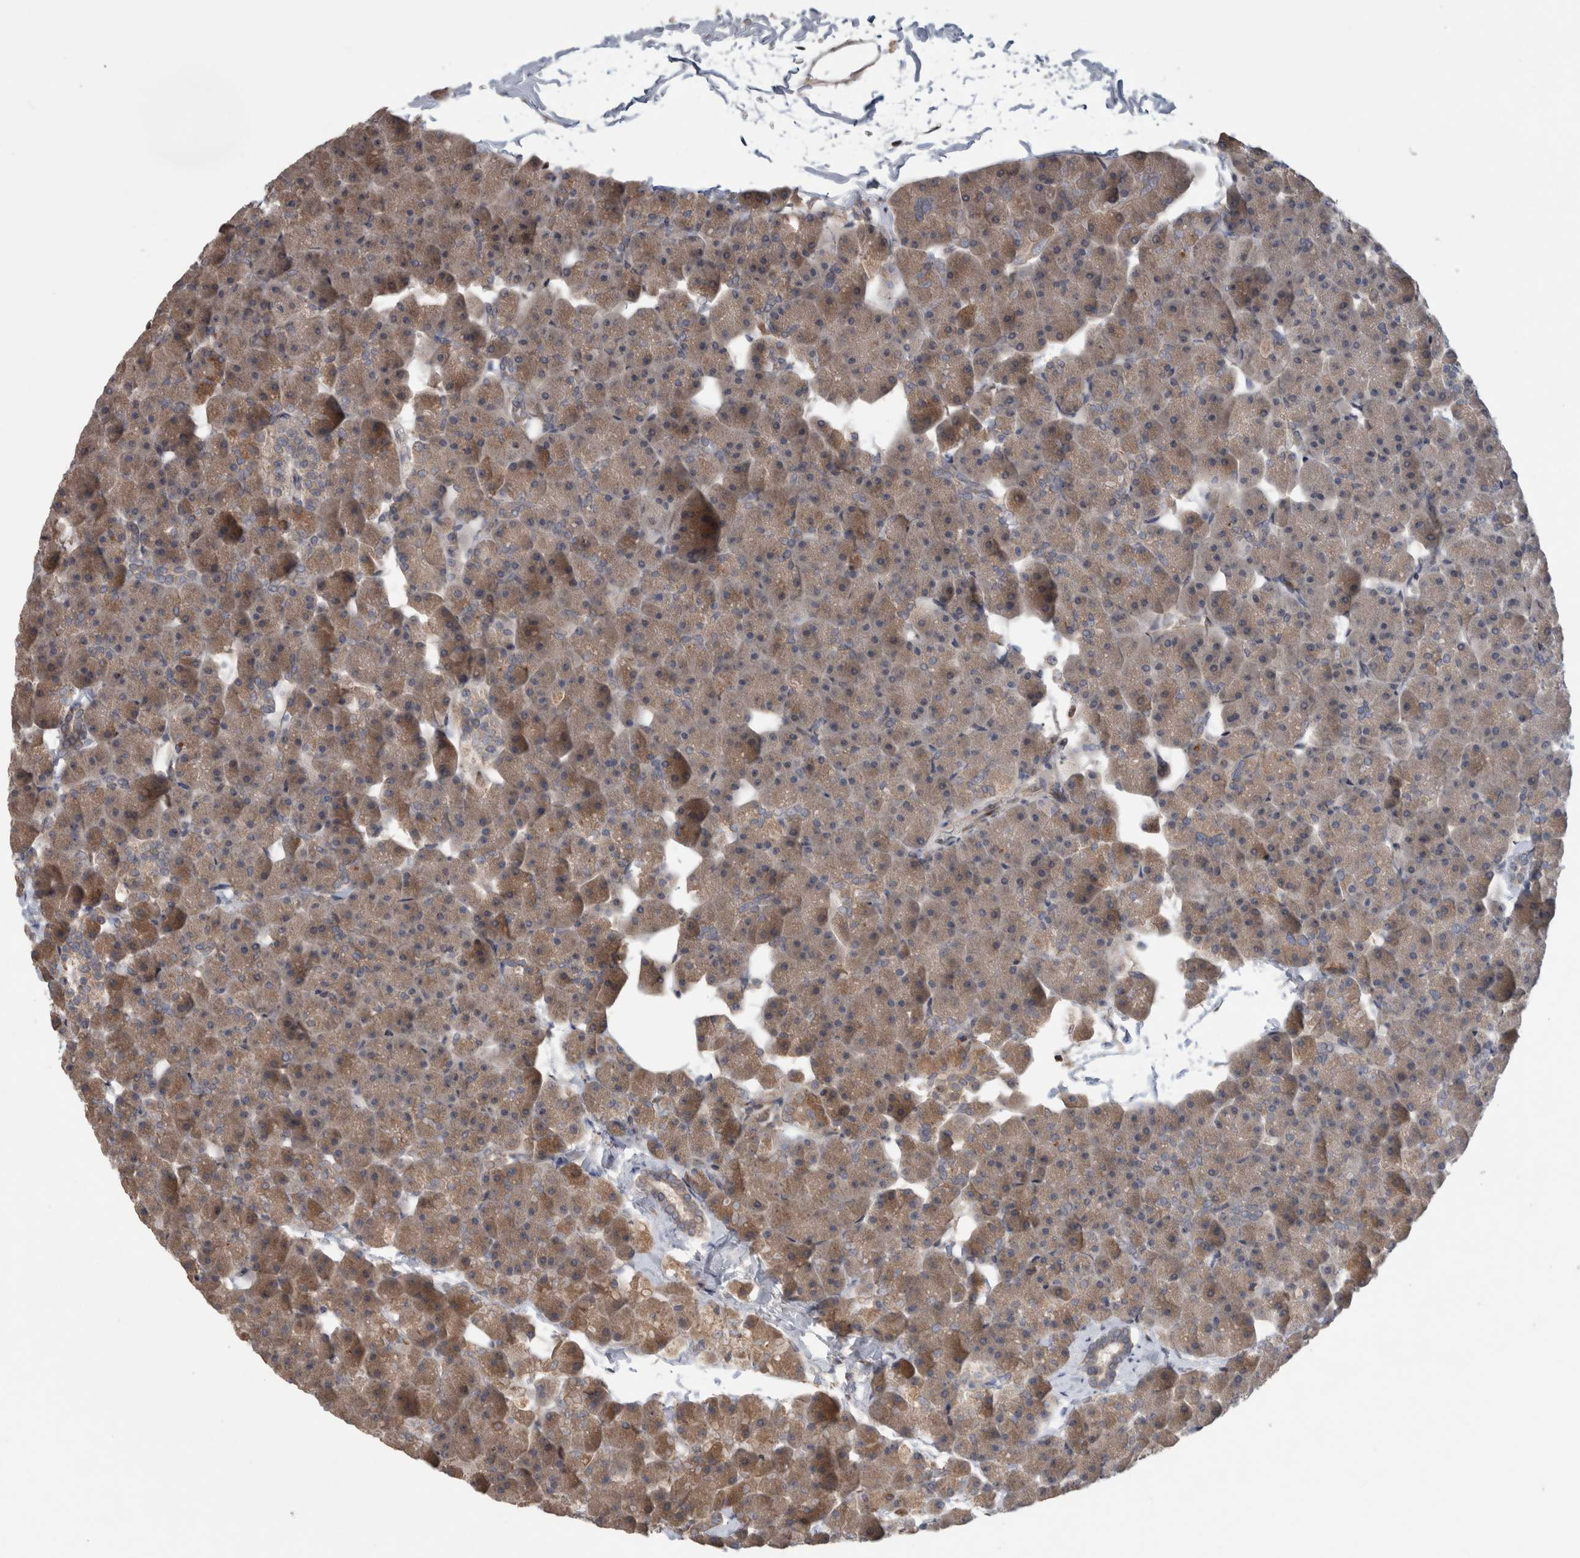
{"staining": {"intensity": "weak", "quantity": ">75%", "location": "cytoplasmic/membranous"}, "tissue": "pancreas", "cell_type": "Exocrine glandular cells", "image_type": "normal", "snomed": [{"axis": "morphology", "description": "Normal tissue, NOS"}, {"axis": "topography", "description": "Pancreas"}], "caption": "Weak cytoplasmic/membranous expression is present in approximately >75% of exocrine glandular cells in unremarkable pancreas. (brown staining indicates protein expression, while blue staining denotes nuclei).", "gene": "TARBP1", "patient": {"sex": "male", "age": 35}}